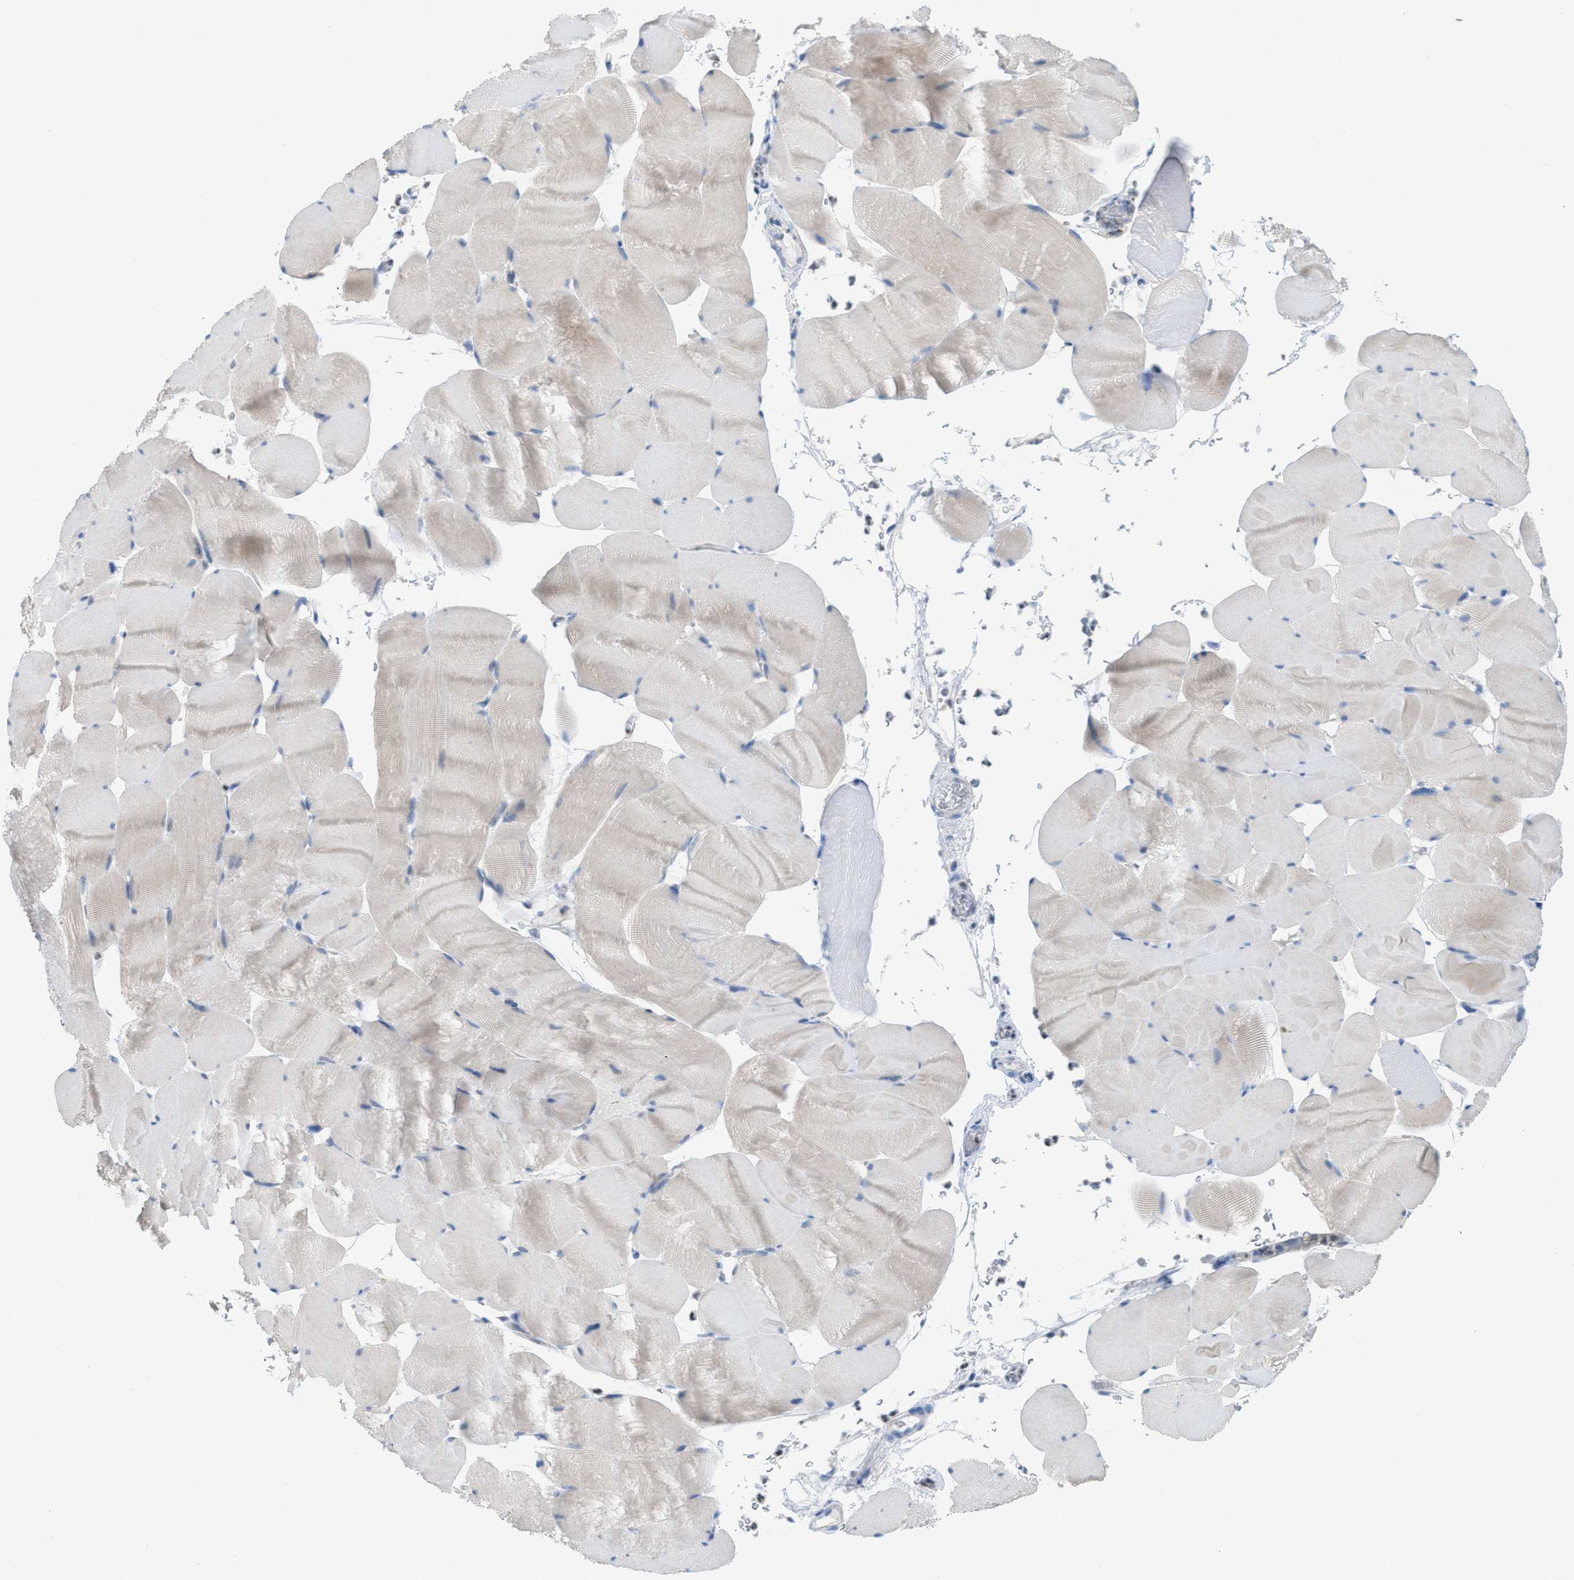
{"staining": {"intensity": "weak", "quantity": "<25%", "location": "cytoplasmic/membranous"}, "tissue": "skeletal muscle", "cell_type": "Myocytes", "image_type": "normal", "snomed": [{"axis": "morphology", "description": "Normal tissue, NOS"}, {"axis": "topography", "description": "Skeletal muscle"}], "caption": "A high-resolution photomicrograph shows IHC staining of benign skeletal muscle, which reveals no significant positivity in myocytes.", "gene": "PPM1D", "patient": {"sex": "male", "age": 62}}